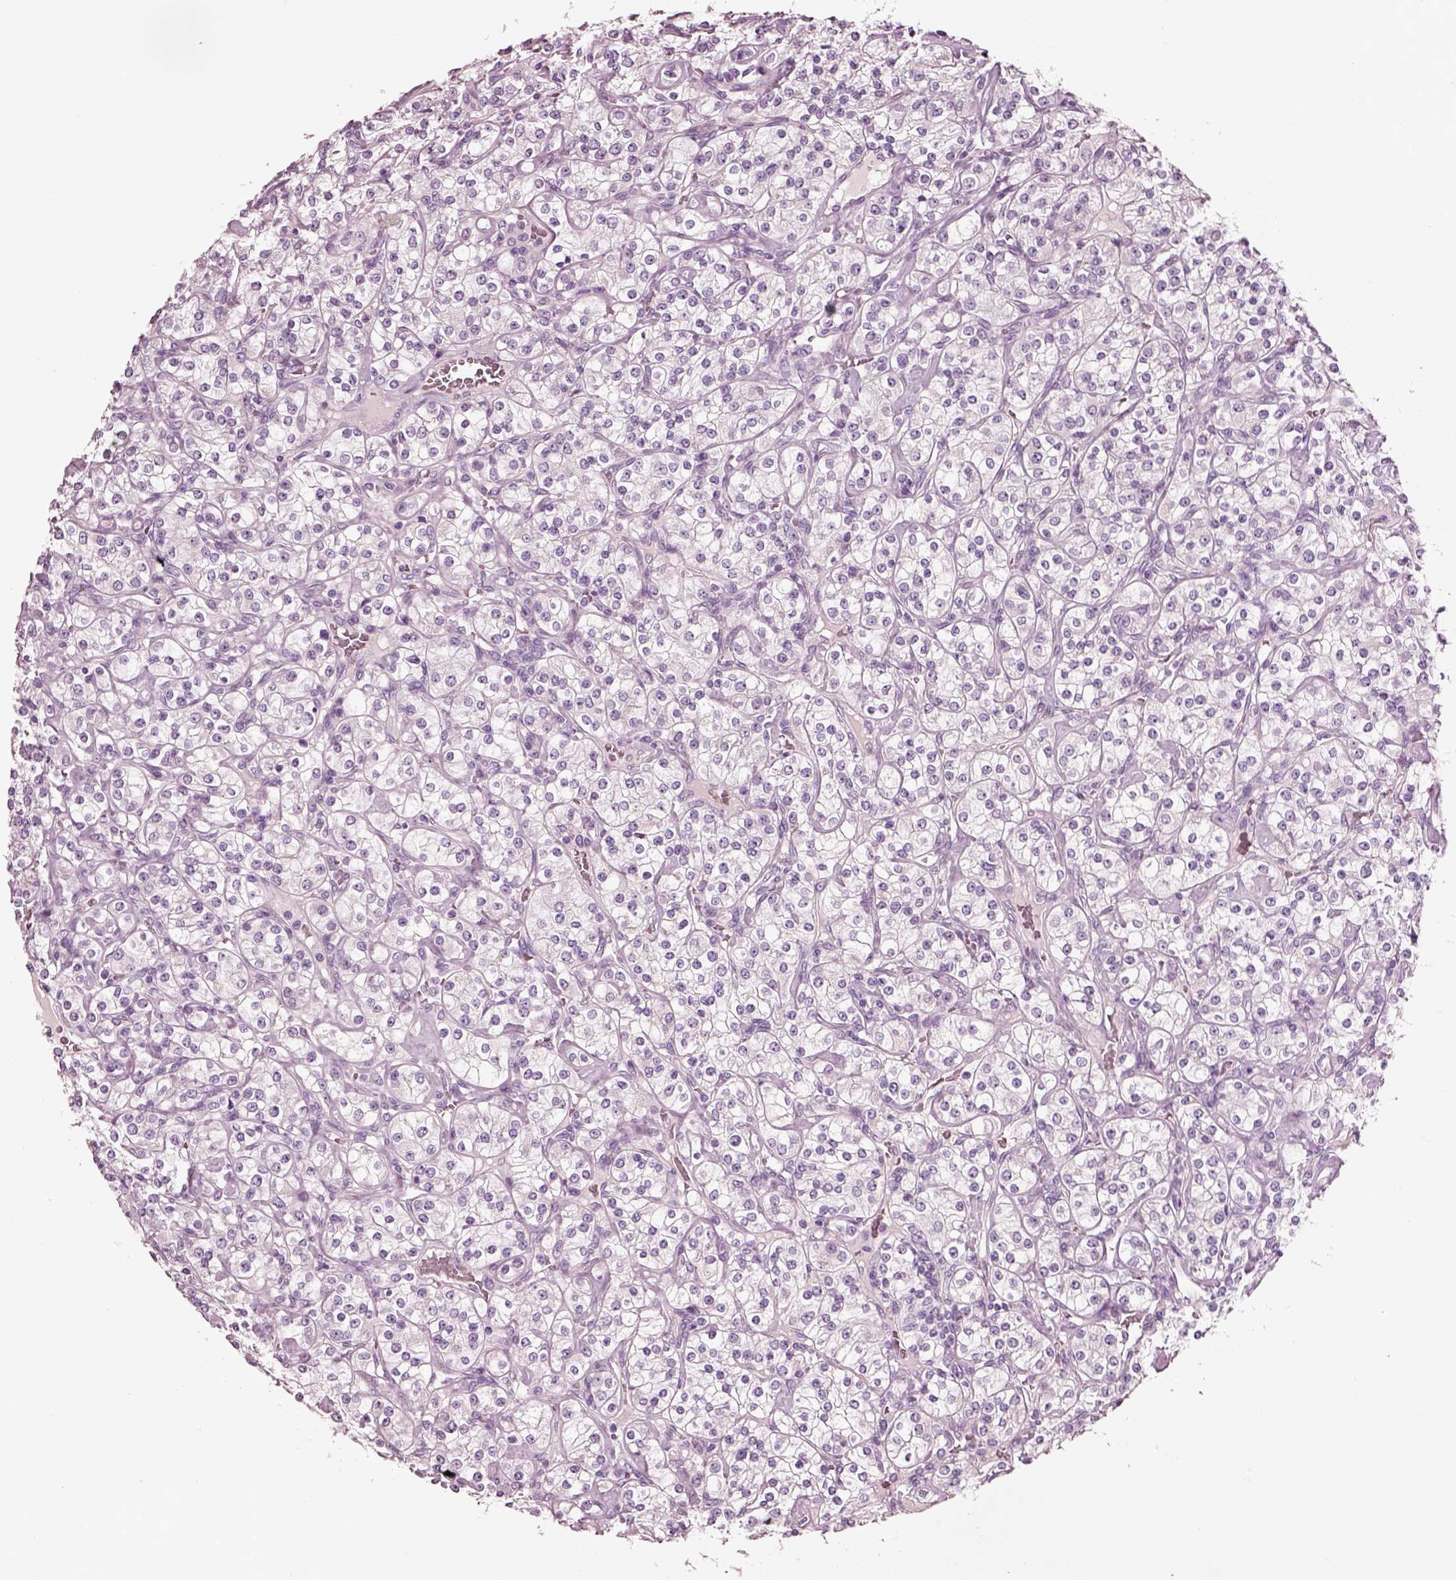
{"staining": {"intensity": "negative", "quantity": "none", "location": "none"}, "tissue": "renal cancer", "cell_type": "Tumor cells", "image_type": "cancer", "snomed": [{"axis": "morphology", "description": "Adenocarcinoma, NOS"}, {"axis": "topography", "description": "Kidney"}], "caption": "Renal adenocarcinoma stained for a protein using immunohistochemistry displays no positivity tumor cells.", "gene": "NMRK2", "patient": {"sex": "male", "age": 77}}